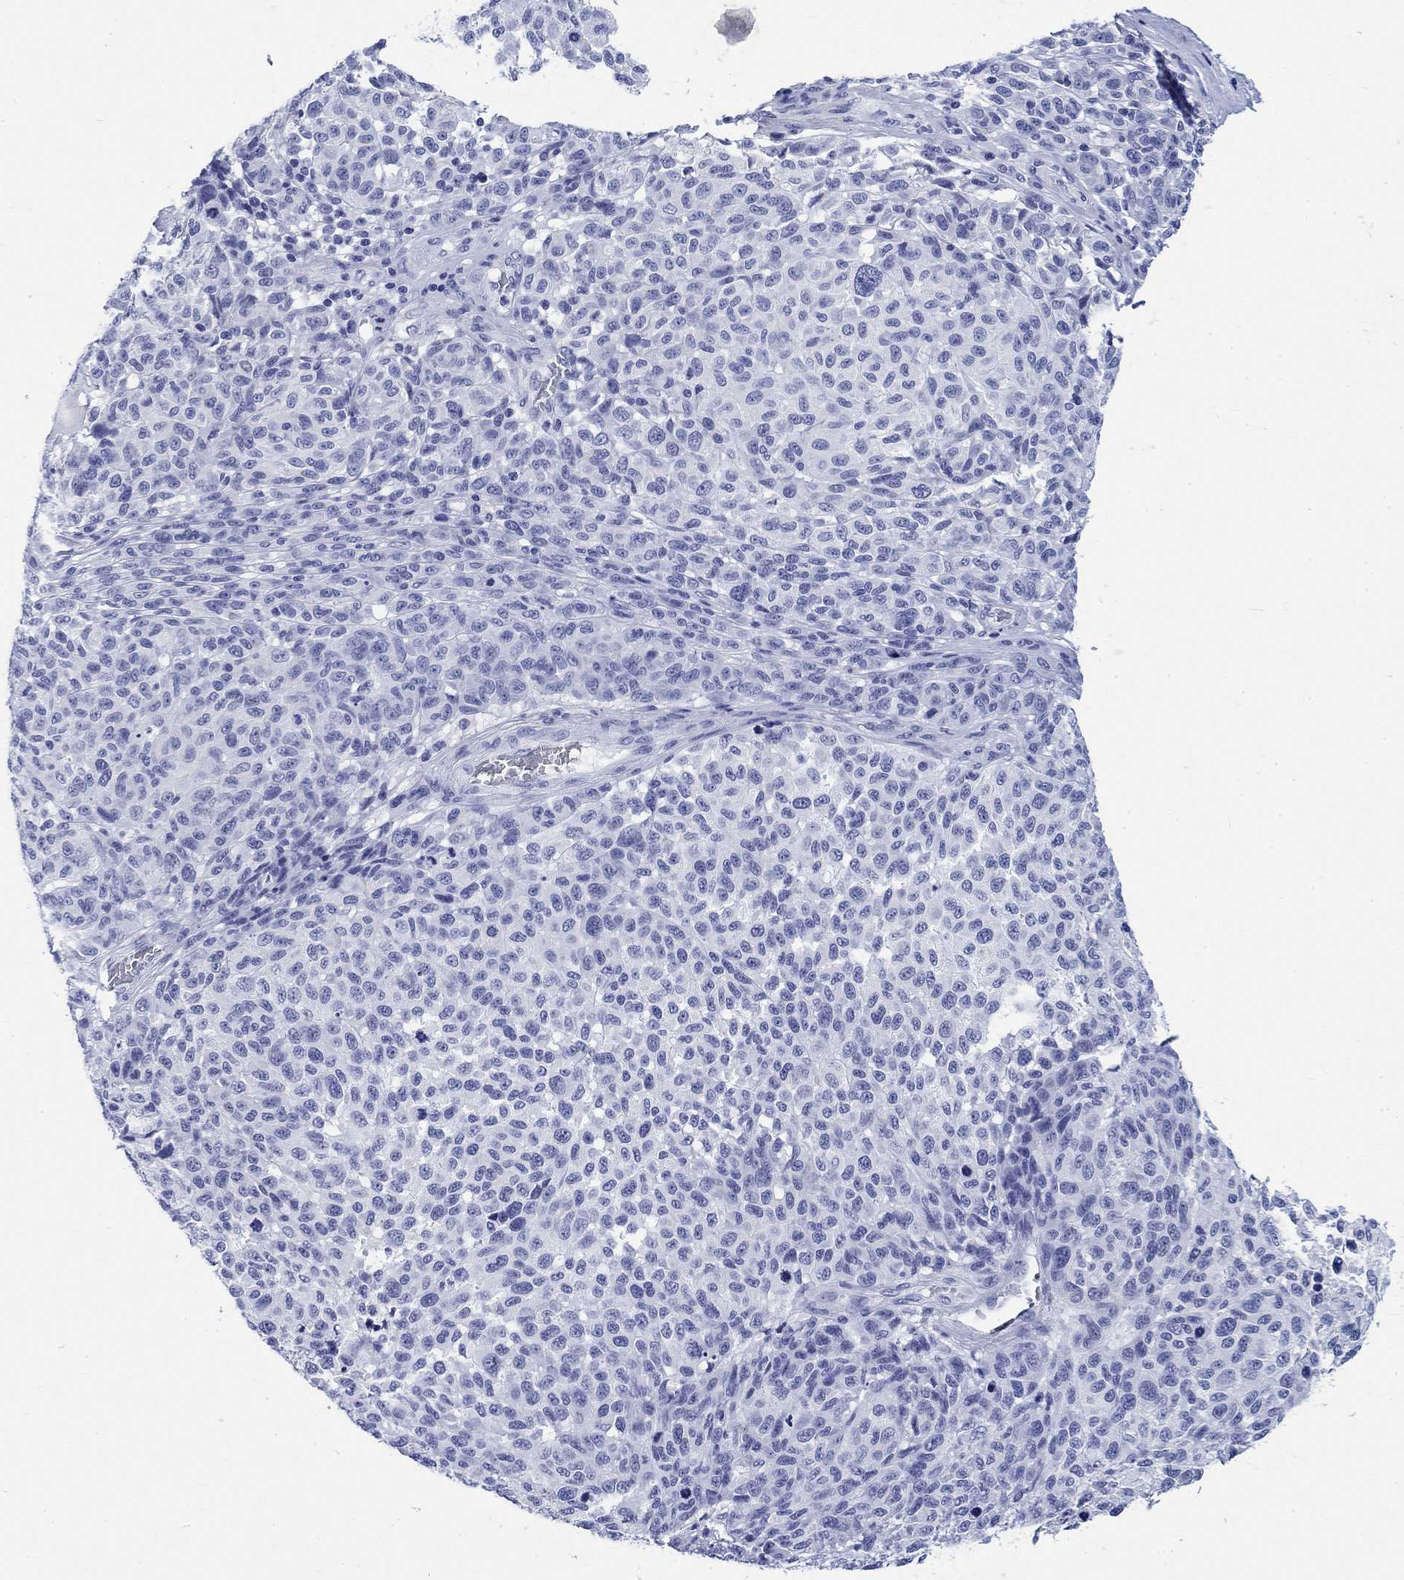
{"staining": {"intensity": "negative", "quantity": "none", "location": "none"}, "tissue": "melanoma", "cell_type": "Tumor cells", "image_type": "cancer", "snomed": [{"axis": "morphology", "description": "Malignant melanoma, NOS"}, {"axis": "topography", "description": "Skin"}], "caption": "A micrograph of human malignant melanoma is negative for staining in tumor cells.", "gene": "KRT76", "patient": {"sex": "male", "age": 59}}